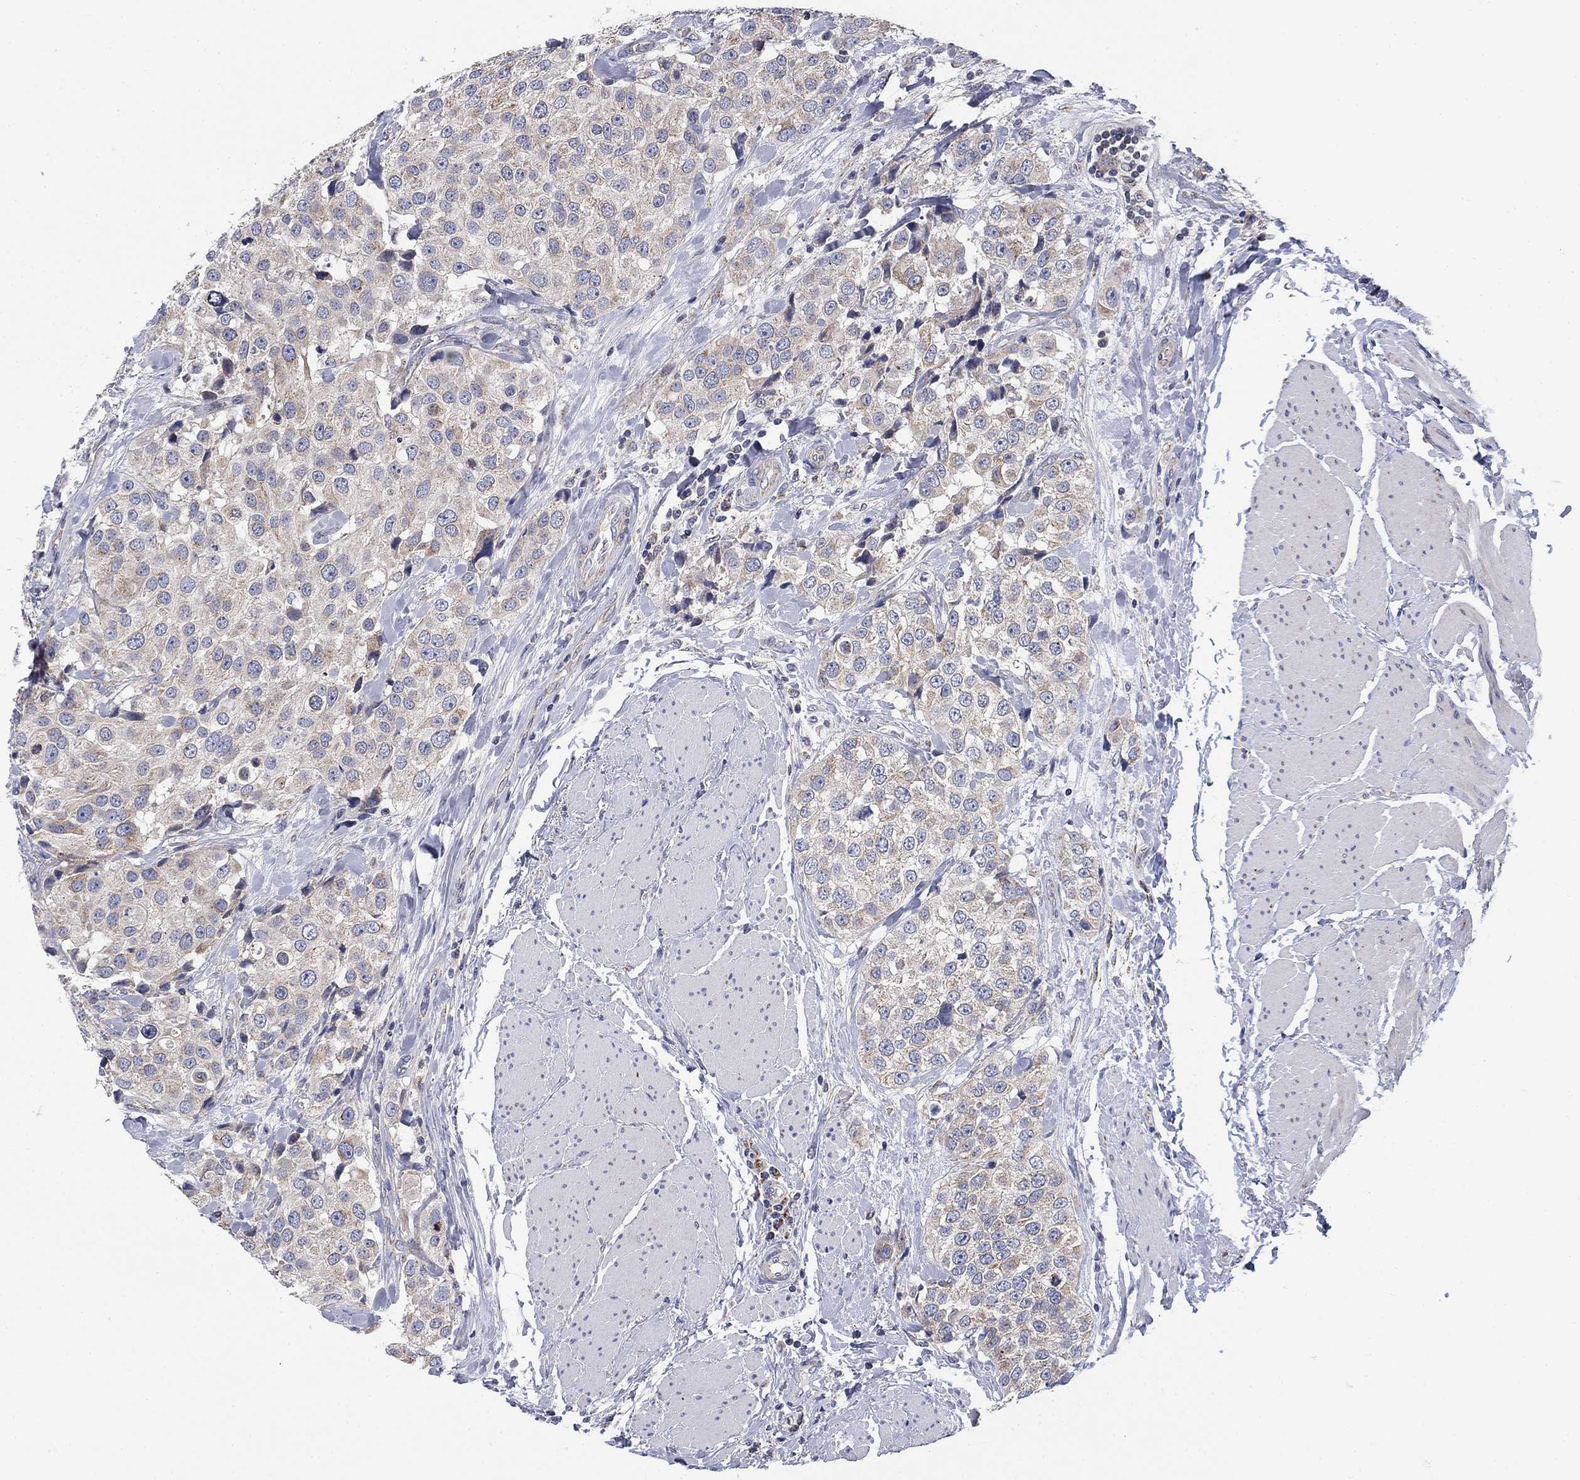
{"staining": {"intensity": "weak", "quantity": "<25%", "location": "cytoplasmic/membranous"}, "tissue": "urothelial cancer", "cell_type": "Tumor cells", "image_type": "cancer", "snomed": [{"axis": "morphology", "description": "Urothelial carcinoma, High grade"}, {"axis": "topography", "description": "Urinary bladder"}], "caption": "Tumor cells show no significant positivity in urothelial carcinoma (high-grade). (Brightfield microscopy of DAB immunohistochemistry at high magnification).", "gene": "NACAD", "patient": {"sex": "female", "age": 64}}